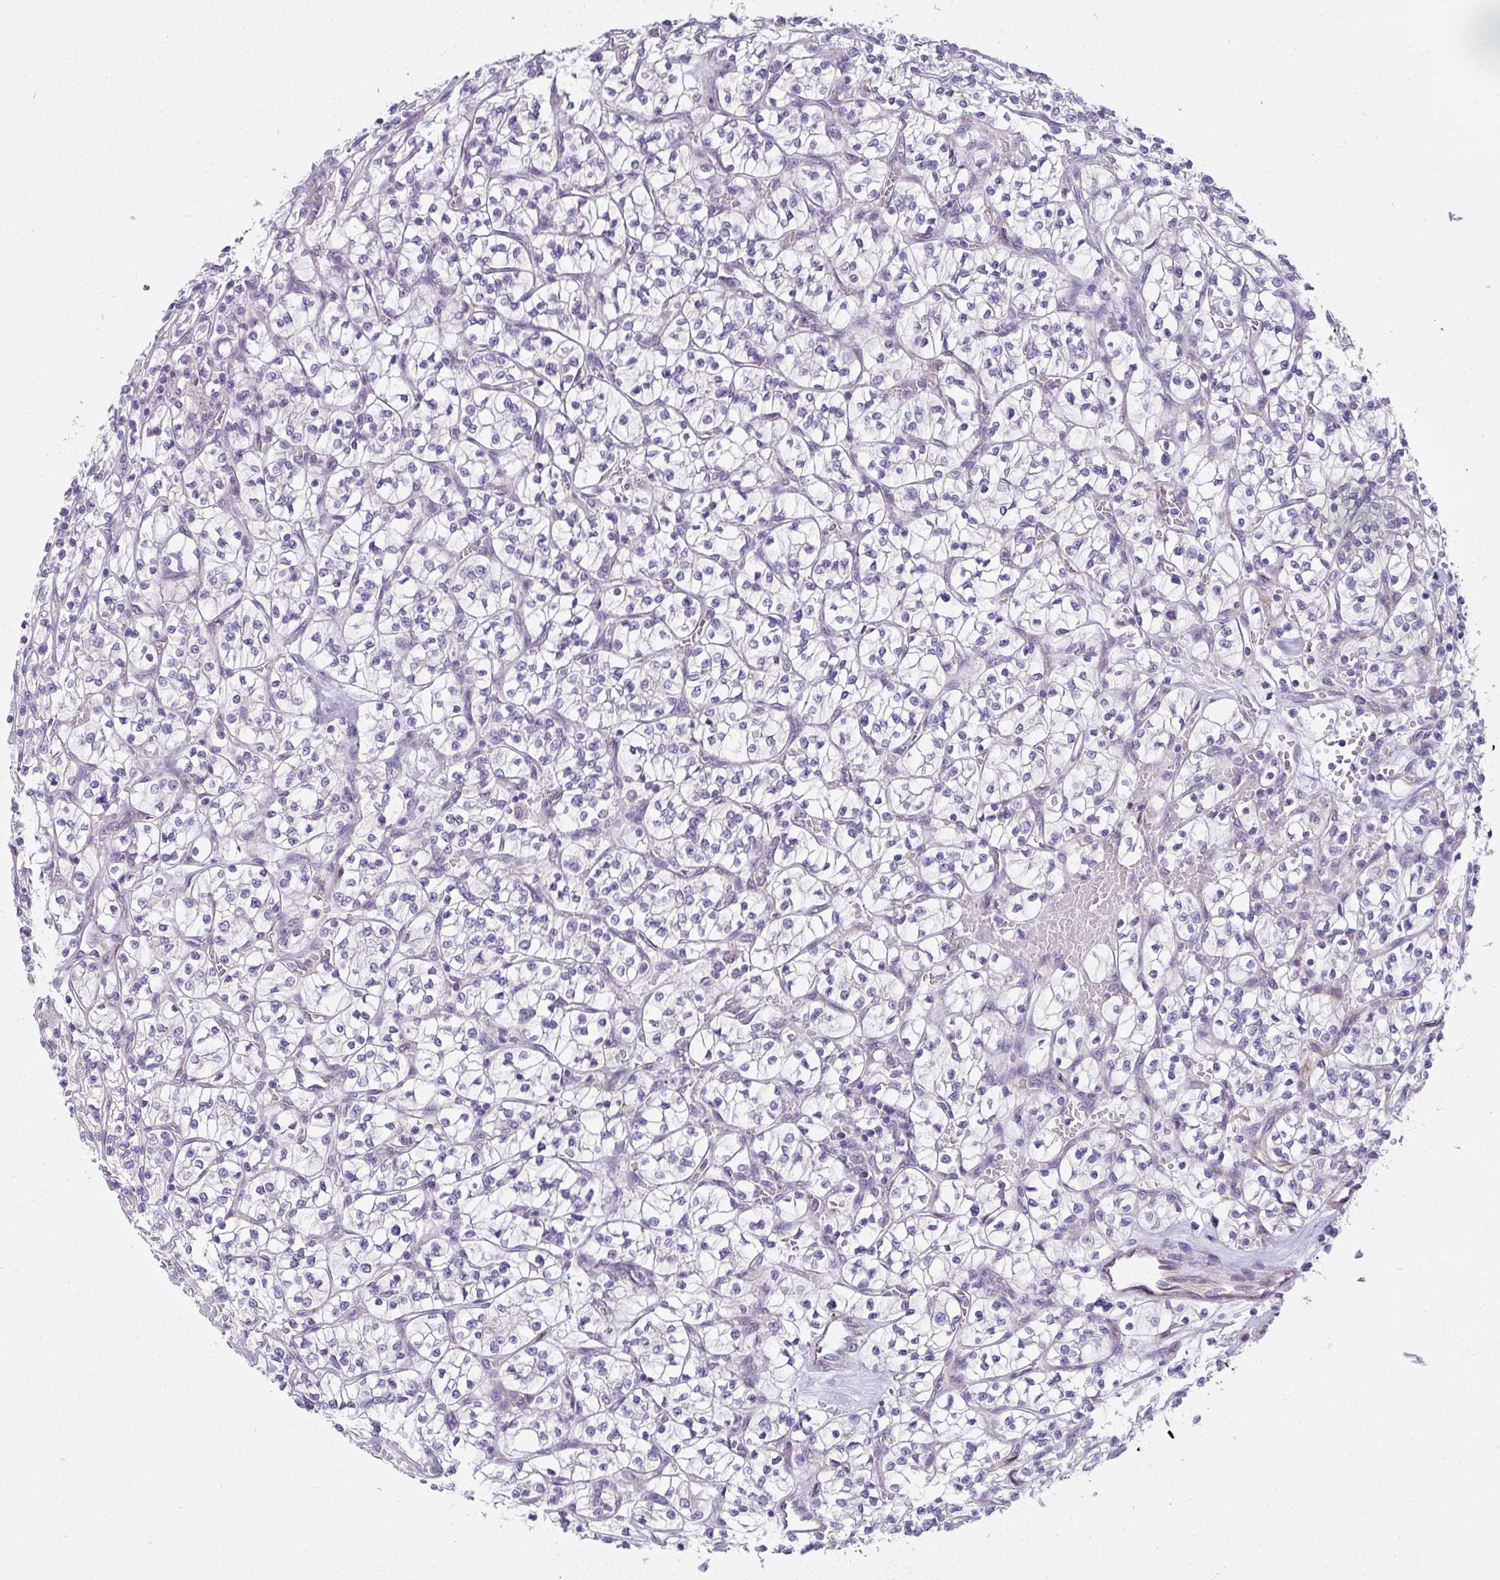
{"staining": {"intensity": "negative", "quantity": "none", "location": "none"}, "tissue": "renal cancer", "cell_type": "Tumor cells", "image_type": "cancer", "snomed": [{"axis": "morphology", "description": "Adenocarcinoma, NOS"}, {"axis": "topography", "description": "Kidney"}], "caption": "Image shows no protein positivity in tumor cells of adenocarcinoma (renal) tissue.", "gene": "COX7B", "patient": {"sex": "female", "age": 64}}